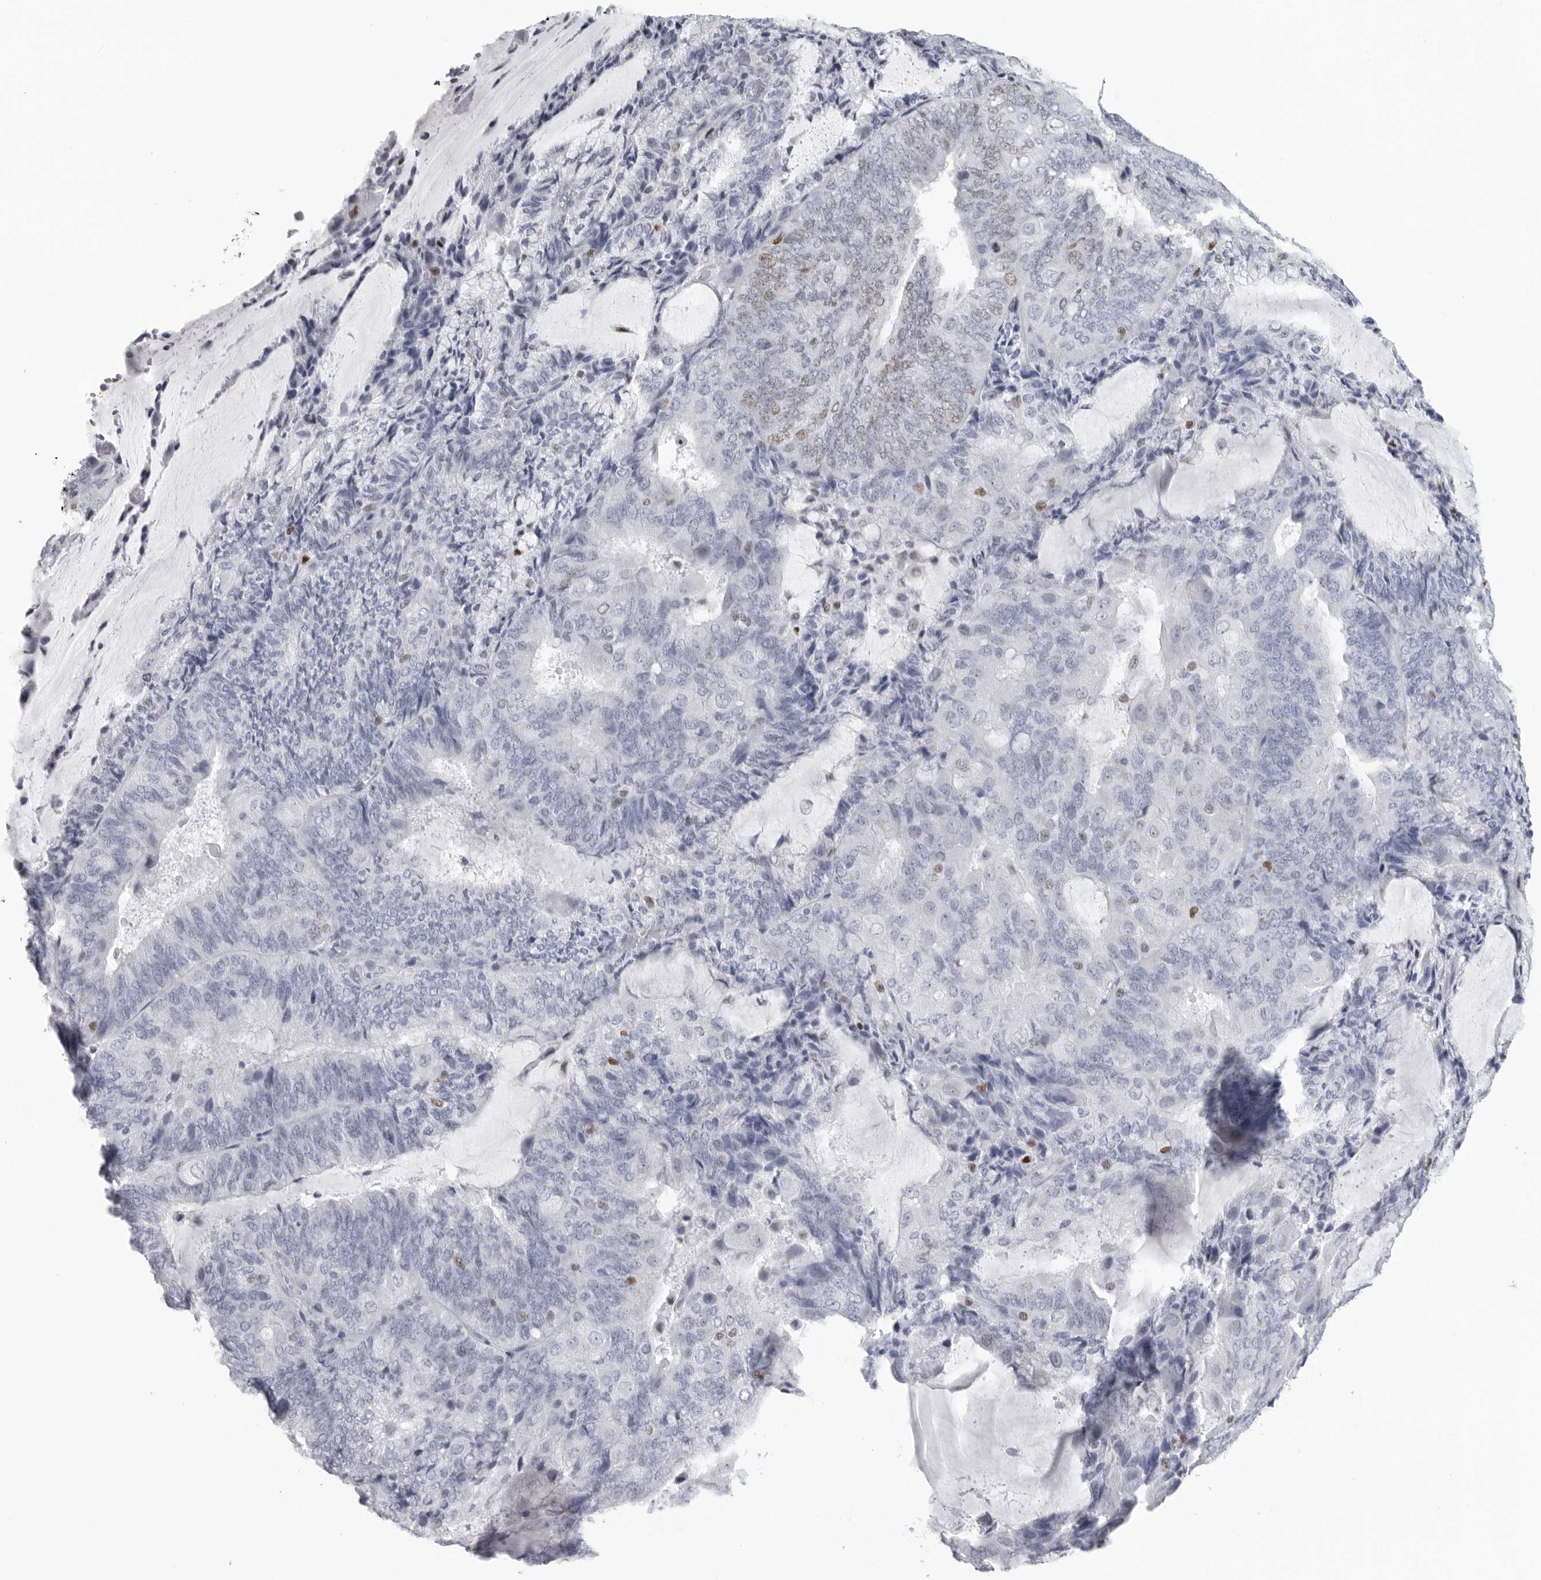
{"staining": {"intensity": "weak", "quantity": "<25%", "location": "nuclear"}, "tissue": "endometrial cancer", "cell_type": "Tumor cells", "image_type": "cancer", "snomed": [{"axis": "morphology", "description": "Adenocarcinoma, NOS"}, {"axis": "topography", "description": "Endometrium"}], "caption": "A histopathology image of human endometrial adenocarcinoma is negative for staining in tumor cells.", "gene": "SATB2", "patient": {"sex": "female", "age": 81}}